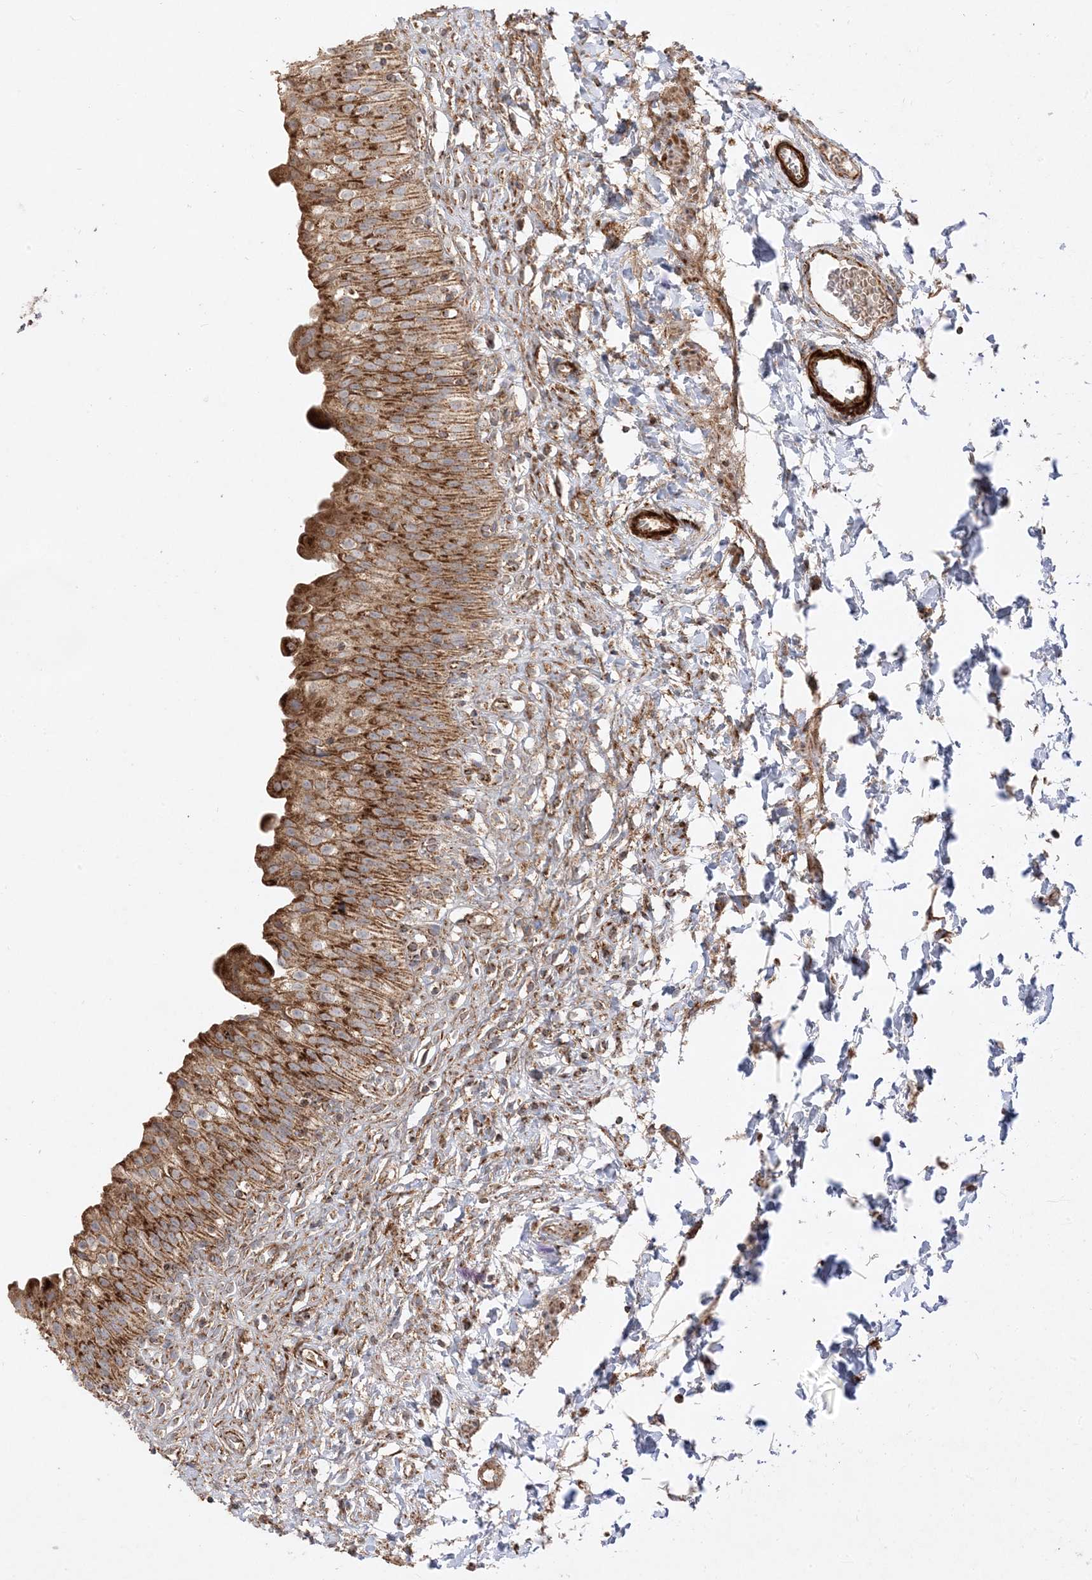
{"staining": {"intensity": "strong", "quantity": ">75%", "location": "cytoplasmic/membranous"}, "tissue": "urinary bladder", "cell_type": "Urothelial cells", "image_type": "normal", "snomed": [{"axis": "morphology", "description": "Normal tissue, NOS"}, {"axis": "topography", "description": "Urinary bladder"}], "caption": "The photomicrograph demonstrates immunohistochemical staining of unremarkable urinary bladder. There is strong cytoplasmic/membranous expression is appreciated in approximately >75% of urothelial cells.", "gene": "AARS2", "patient": {"sex": "male", "age": 55}}